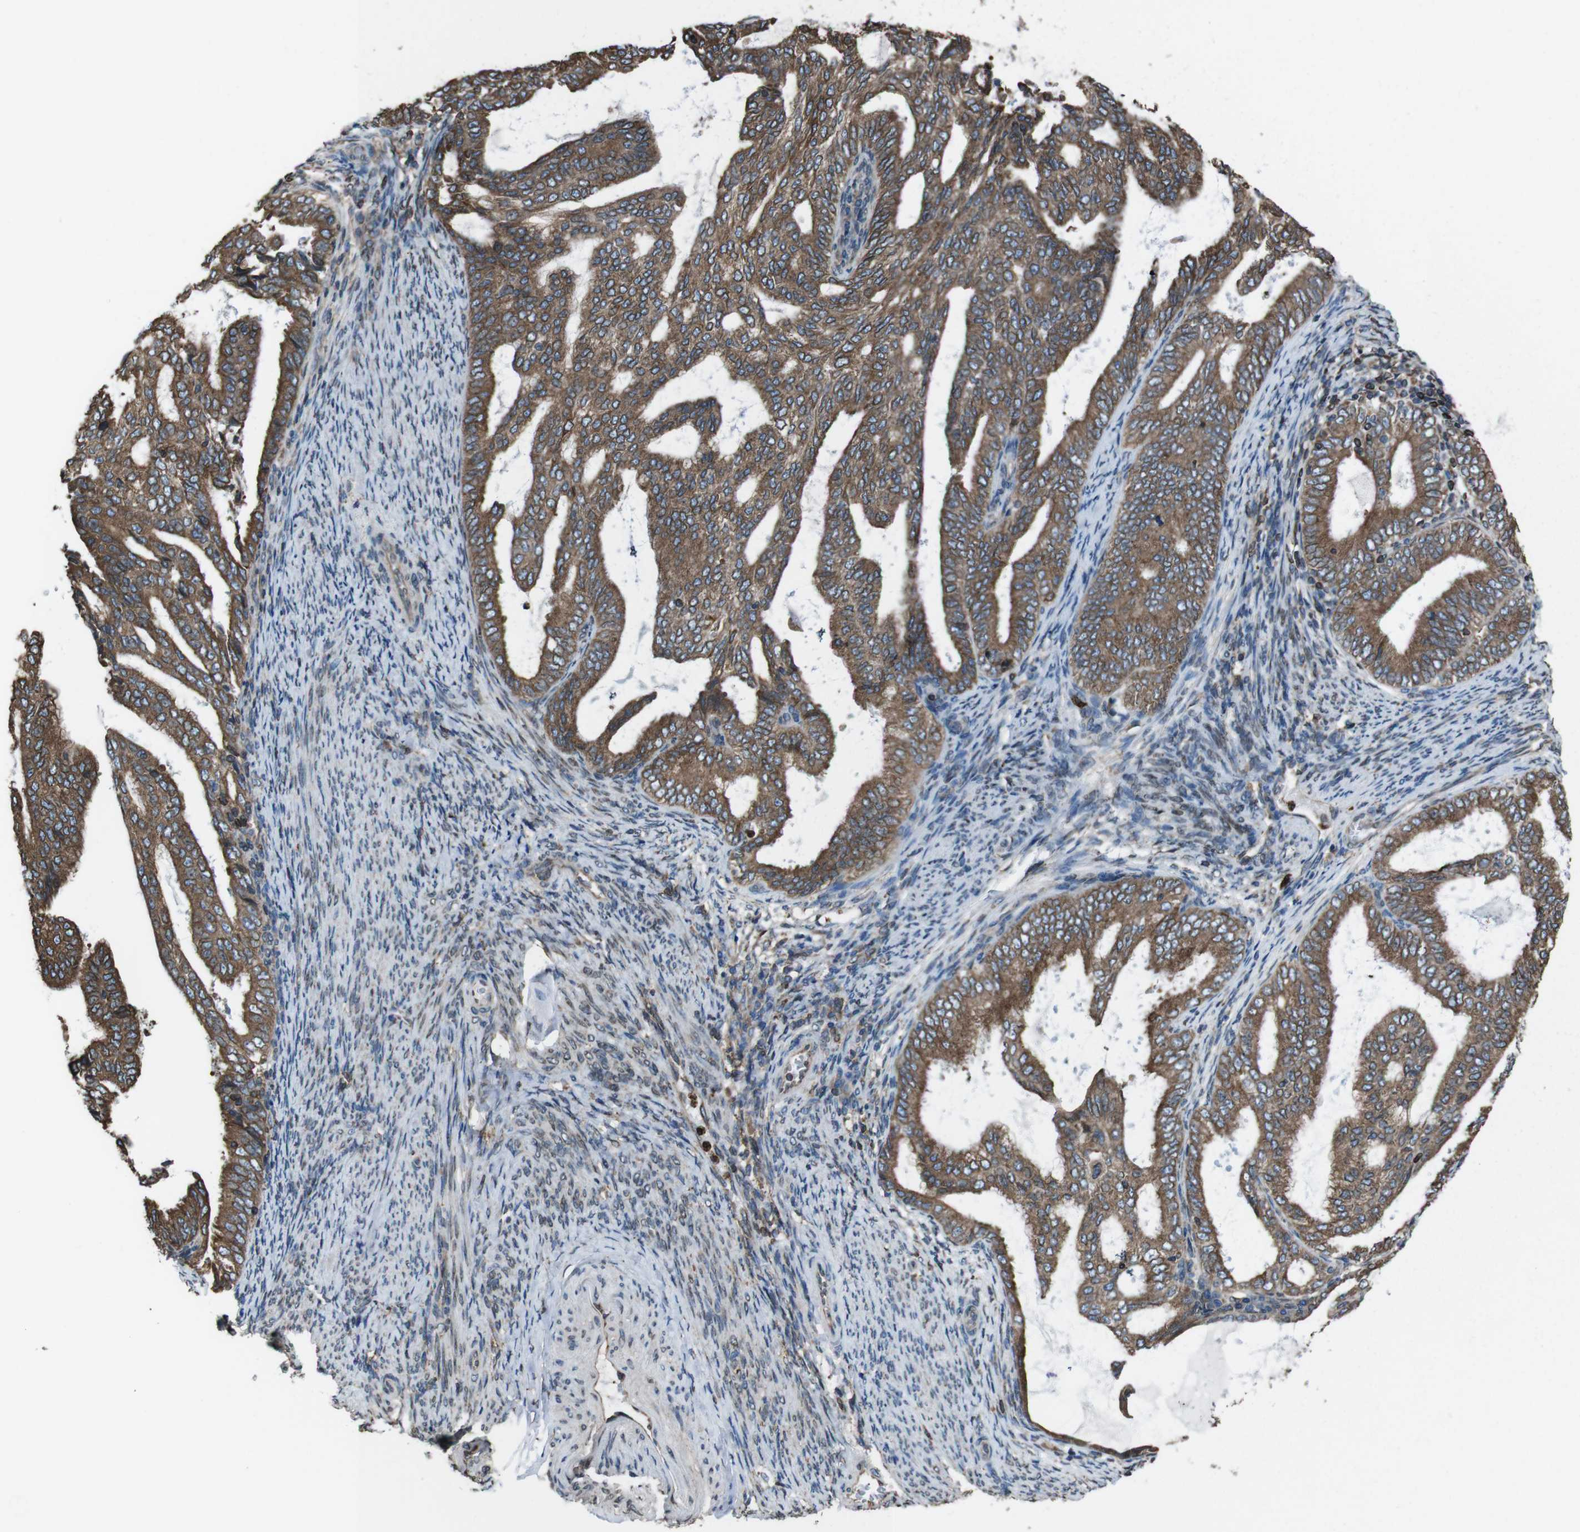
{"staining": {"intensity": "moderate", "quantity": ">75%", "location": "cytoplasmic/membranous,nuclear"}, "tissue": "endometrial cancer", "cell_type": "Tumor cells", "image_type": "cancer", "snomed": [{"axis": "morphology", "description": "Adenocarcinoma, NOS"}, {"axis": "topography", "description": "Endometrium"}], "caption": "A brown stain labels moderate cytoplasmic/membranous and nuclear staining of a protein in human endometrial cancer (adenocarcinoma) tumor cells.", "gene": "APMAP", "patient": {"sex": "female", "age": 58}}